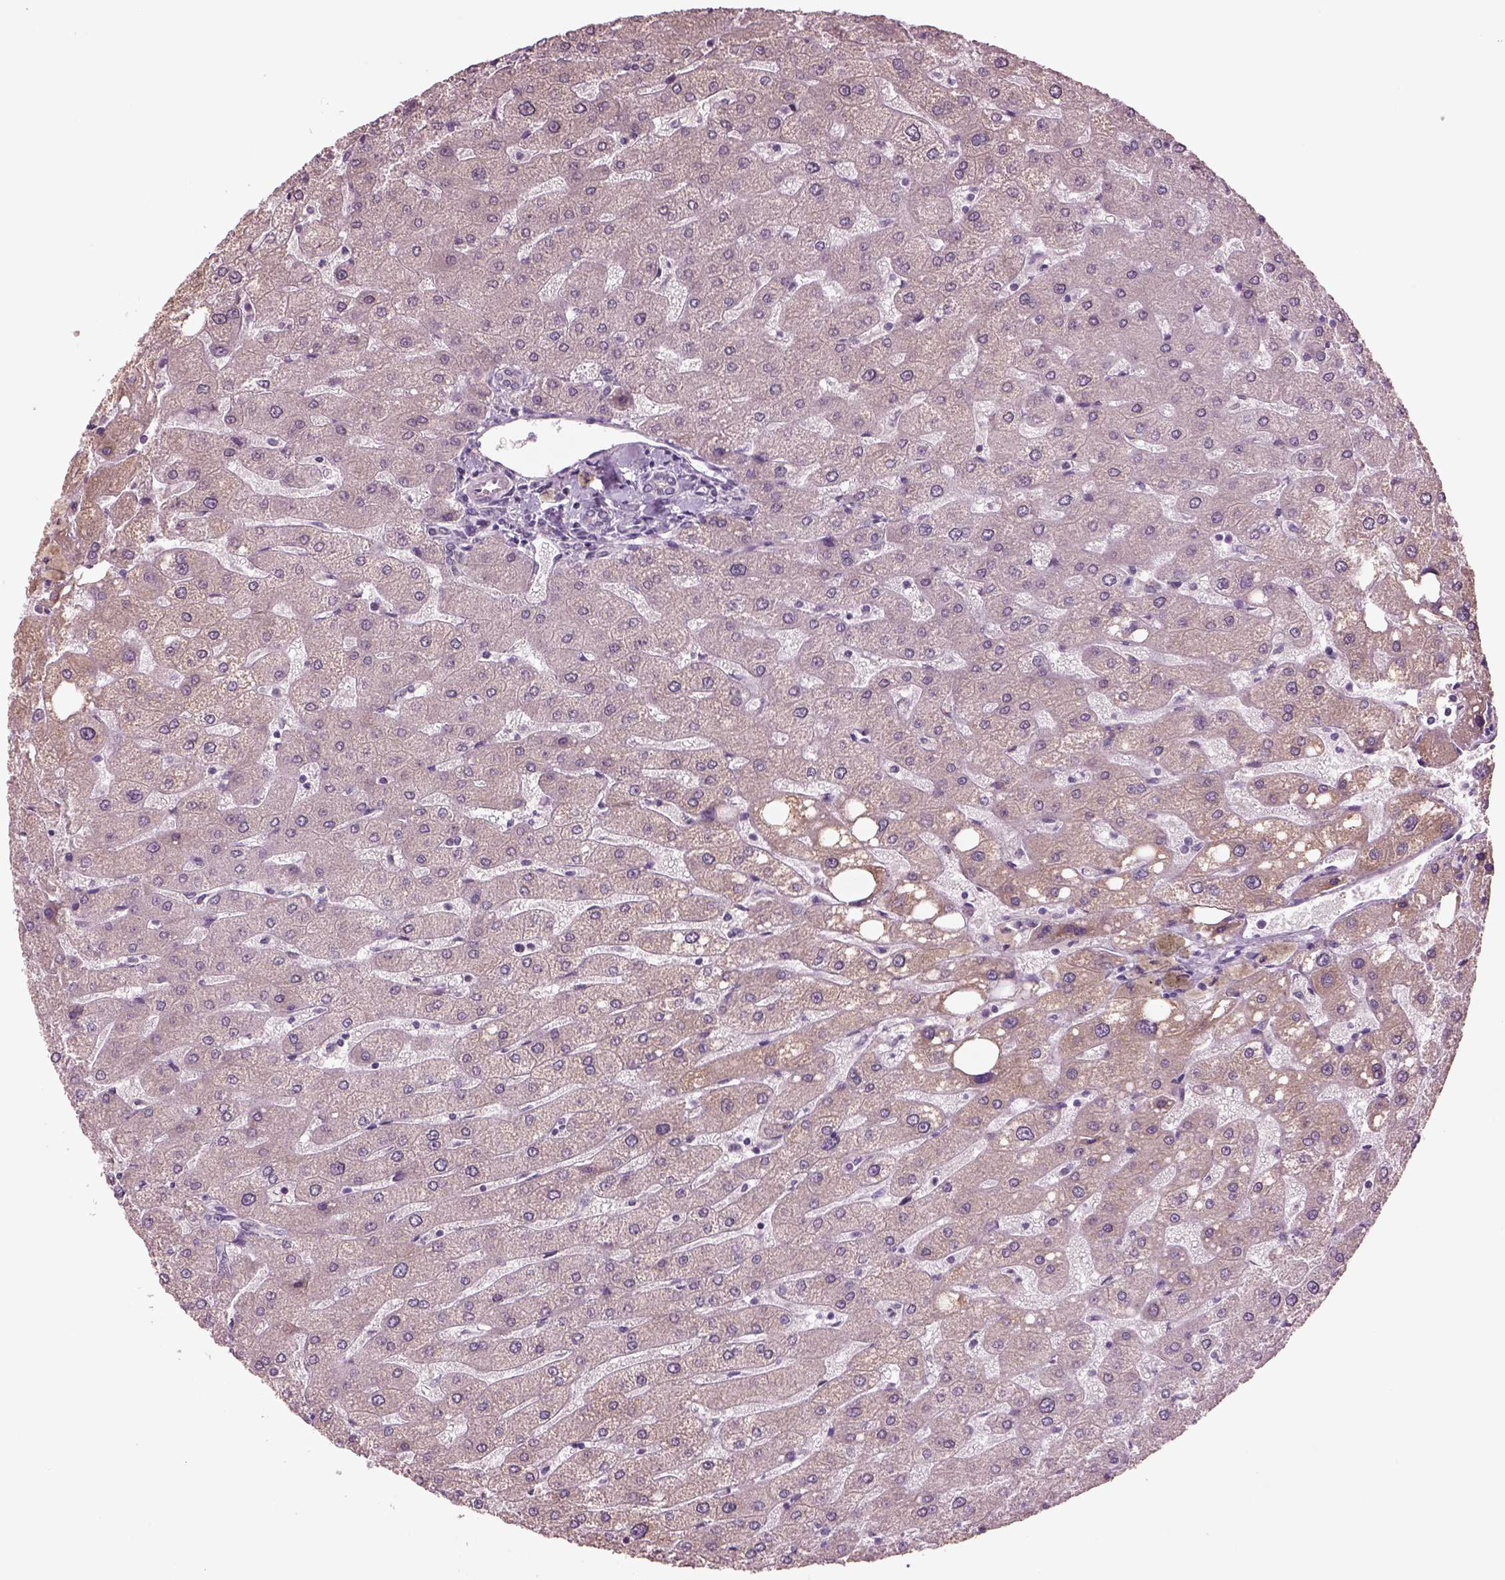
{"staining": {"intensity": "negative", "quantity": "none", "location": "none"}, "tissue": "liver", "cell_type": "Cholangiocytes", "image_type": "normal", "snomed": [{"axis": "morphology", "description": "Normal tissue, NOS"}, {"axis": "topography", "description": "Liver"}], "caption": "A high-resolution histopathology image shows immunohistochemistry staining of benign liver, which reveals no significant staining in cholangiocytes.", "gene": "SEPHS1", "patient": {"sex": "male", "age": 67}}